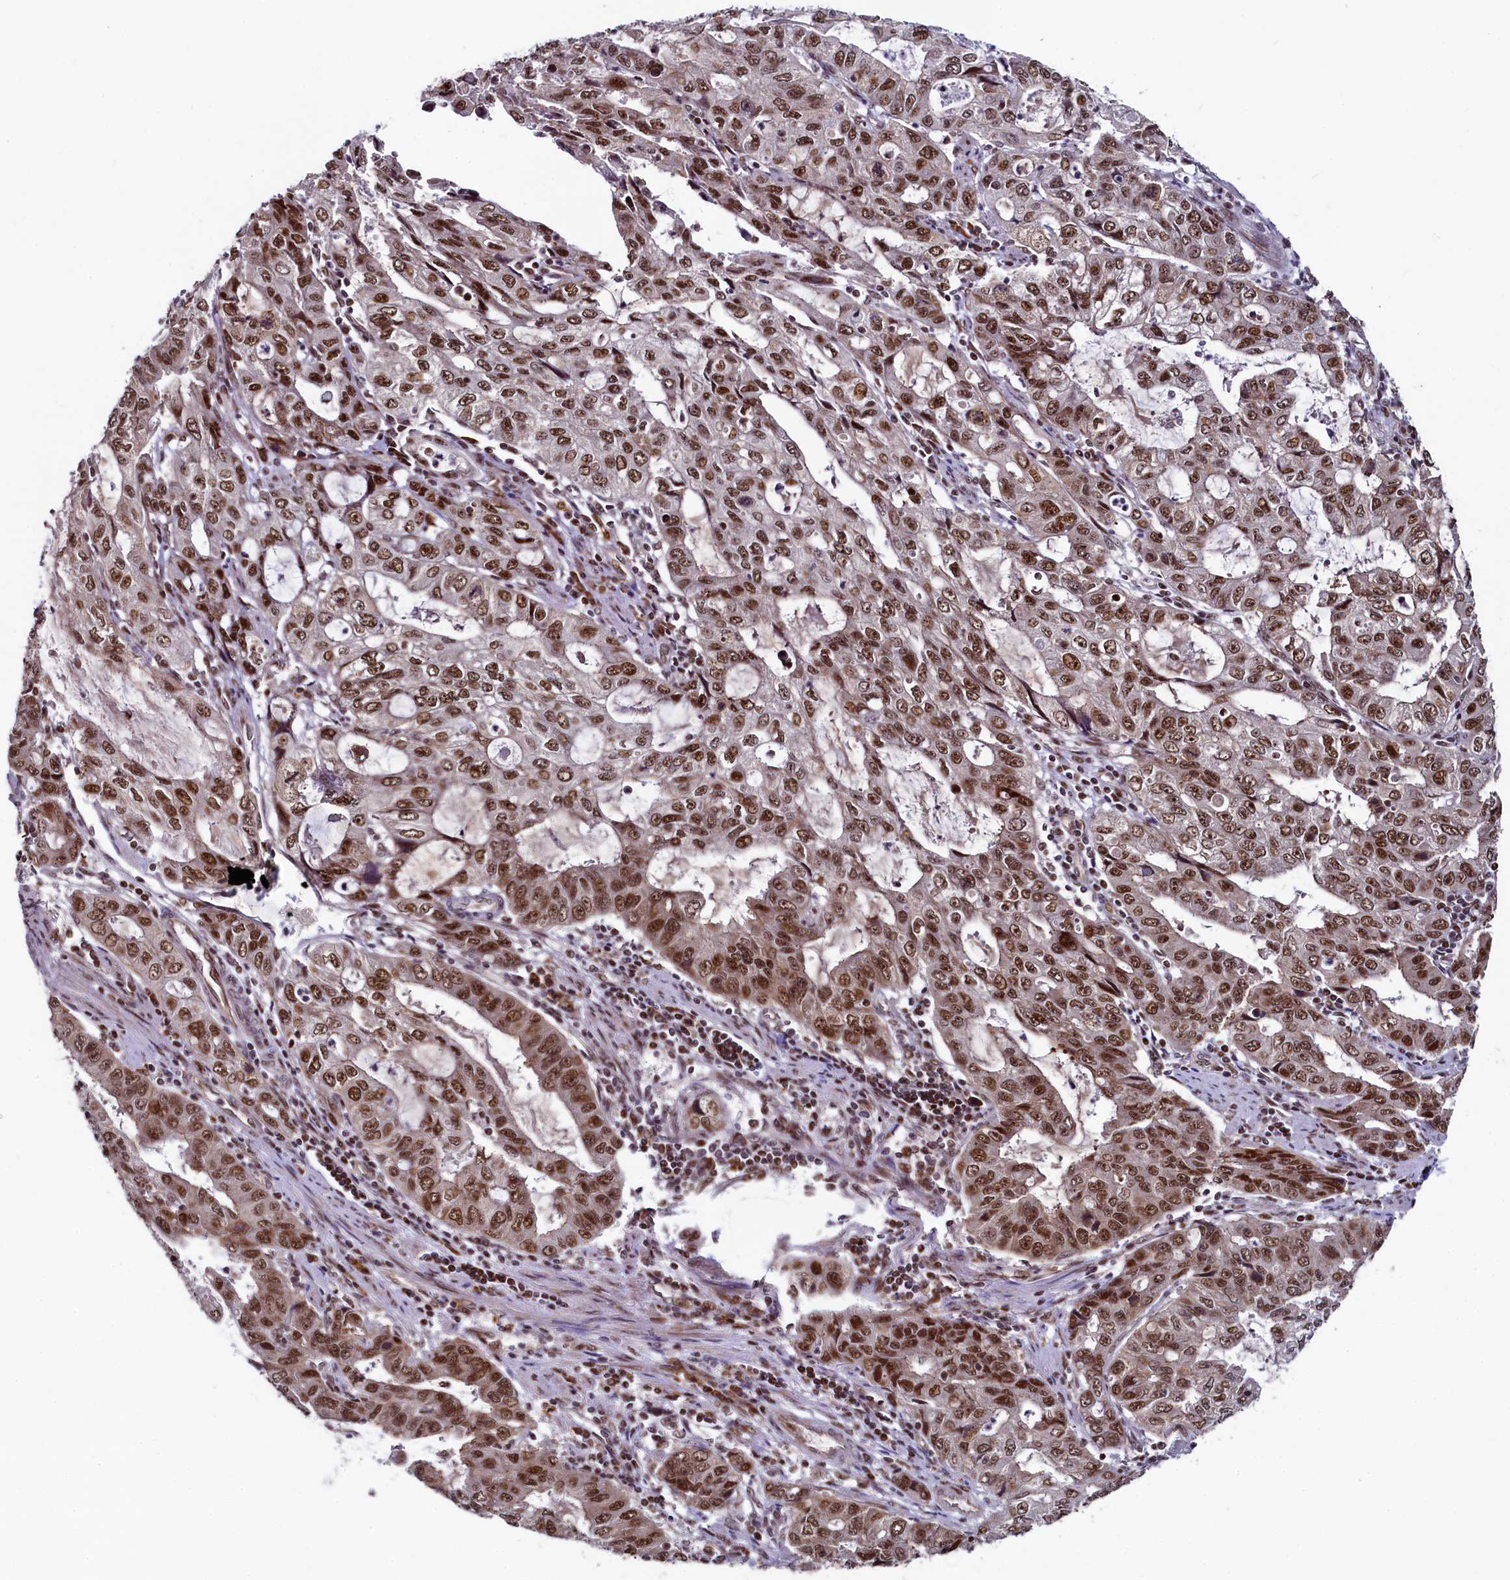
{"staining": {"intensity": "moderate", "quantity": ">75%", "location": "nuclear"}, "tissue": "stomach cancer", "cell_type": "Tumor cells", "image_type": "cancer", "snomed": [{"axis": "morphology", "description": "Adenocarcinoma, NOS"}, {"axis": "topography", "description": "Stomach, upper"}], "caption": "Immunohistochemical staining of human stomach adenocarcinoma shows moderate nuclear protein expression in about >75% of tumor cells.", "gene": "LEO1", "patient": {"sex": "female", "age": 52}}